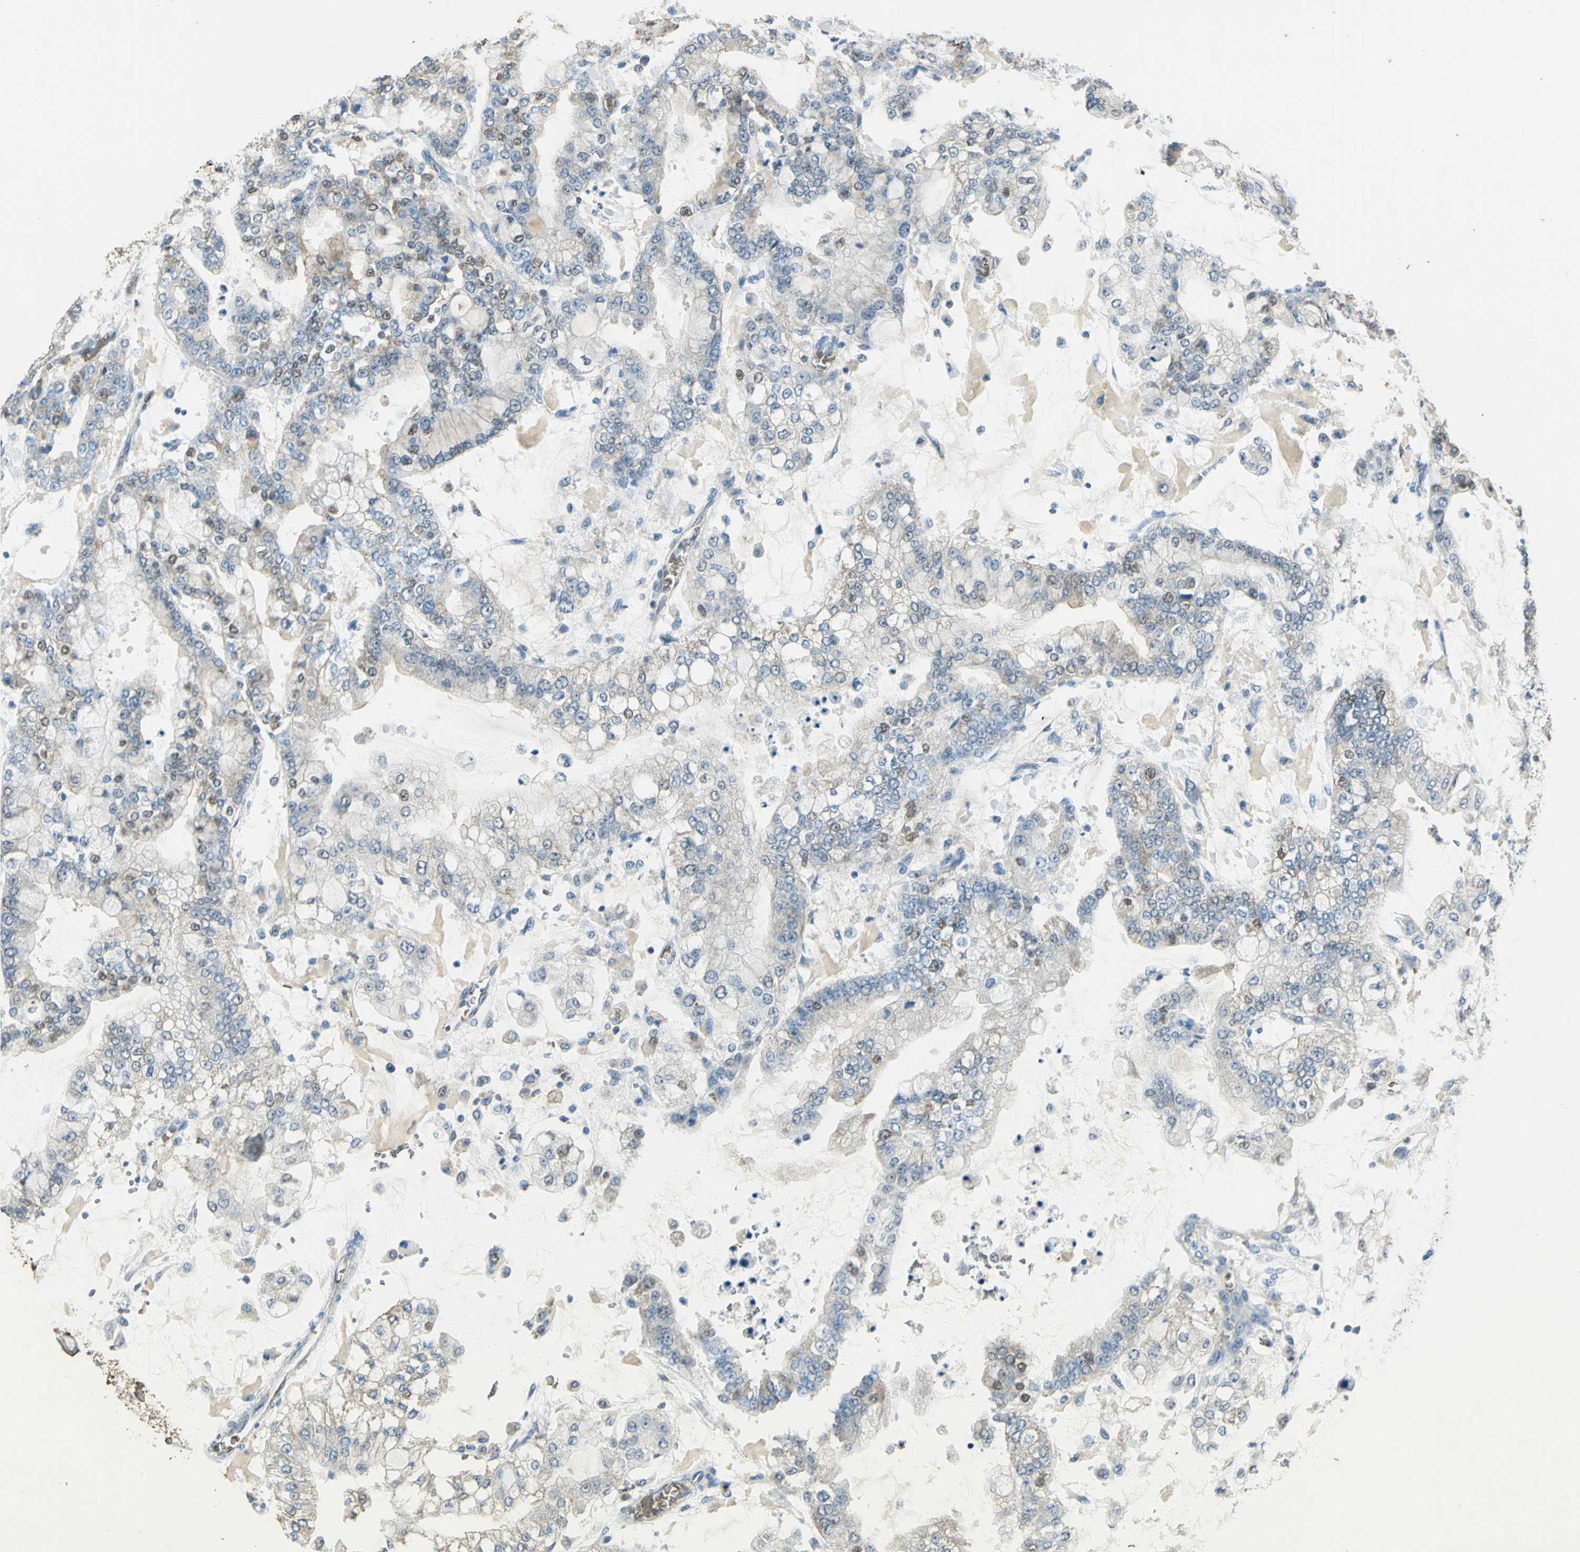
{"staining": {"intensity": "weak", "quantity": "<25%", "location": "cytoplasmic/membranous,nuclear"}, "tissue": "stomach cancer", "cell_type": "Tumor cells", "image_type": "cancer", "snomed": [{"axis": "morphology", "description": "Adenocarcinoma, NOS"}, {"axis": "topography", "description": "Stomach"}], "caption": "There is no significant positivity in tumor cells of adenocarcinoma (stomach).", "gene": "TRAPPC2", "patient": {"sex": "male", "age": 76}}